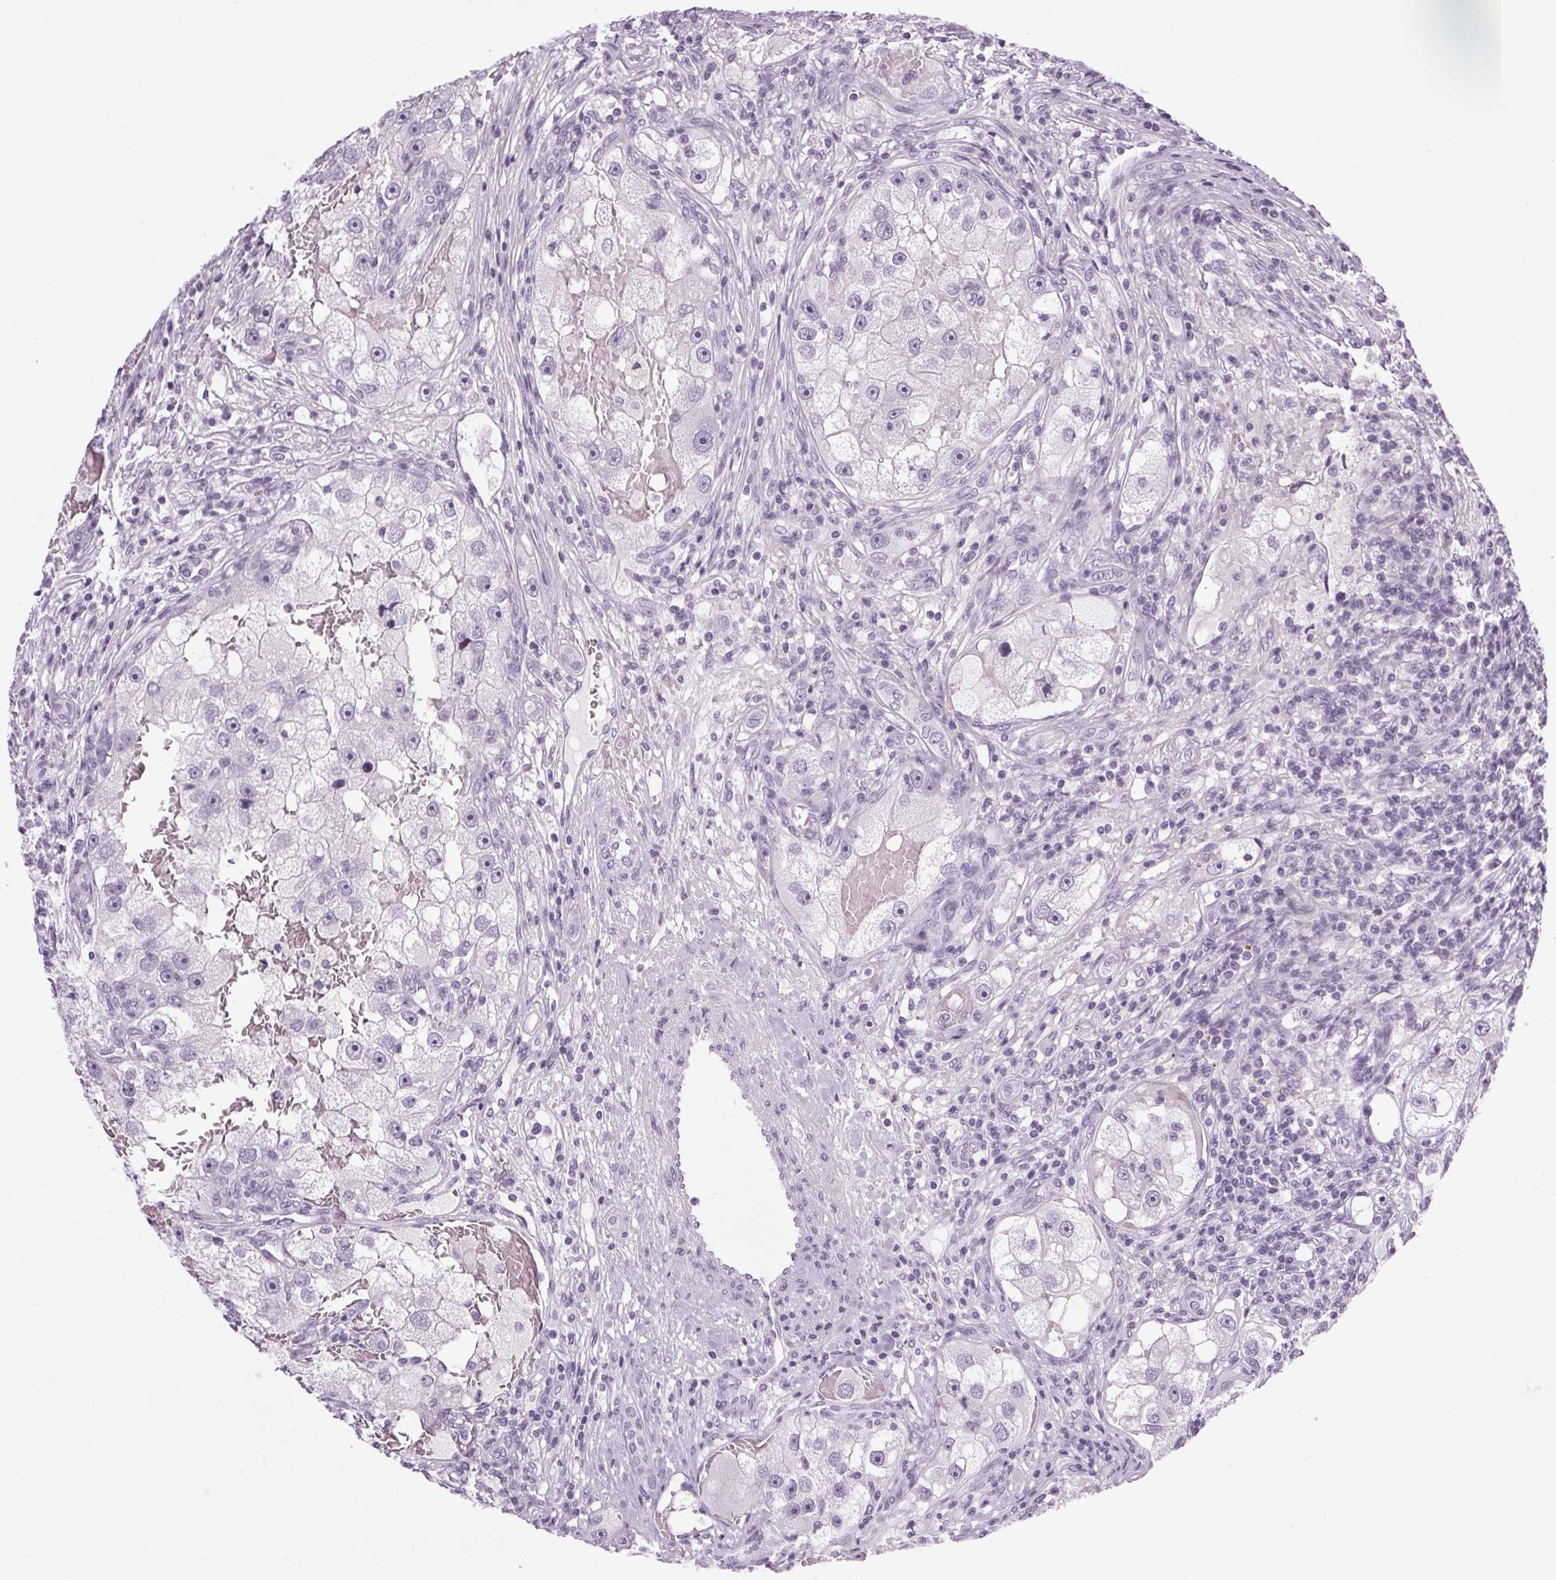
{"staining": {"intensity": "negative", "quantity": "none", "location": "none"}, "tissue": "renal cancer", "cell_type": "Tumor cells", "image_type": "cancer", "snomed": [{"axis": "morphology", "description": "Adenocarcinoma, NOS"}, {"axis": "topography", "description": "Kidney"}], "caption": "Immunohistochemistry (IHC) histopathology image of neoplastic tissue: renal adenocarcinoma stained with DAB (3,3'-diaminobenzidine) reveals no significant protein positivity in tumor cells.", "gene": "POMC", "patient": {"sex": "male", "age": 63}}